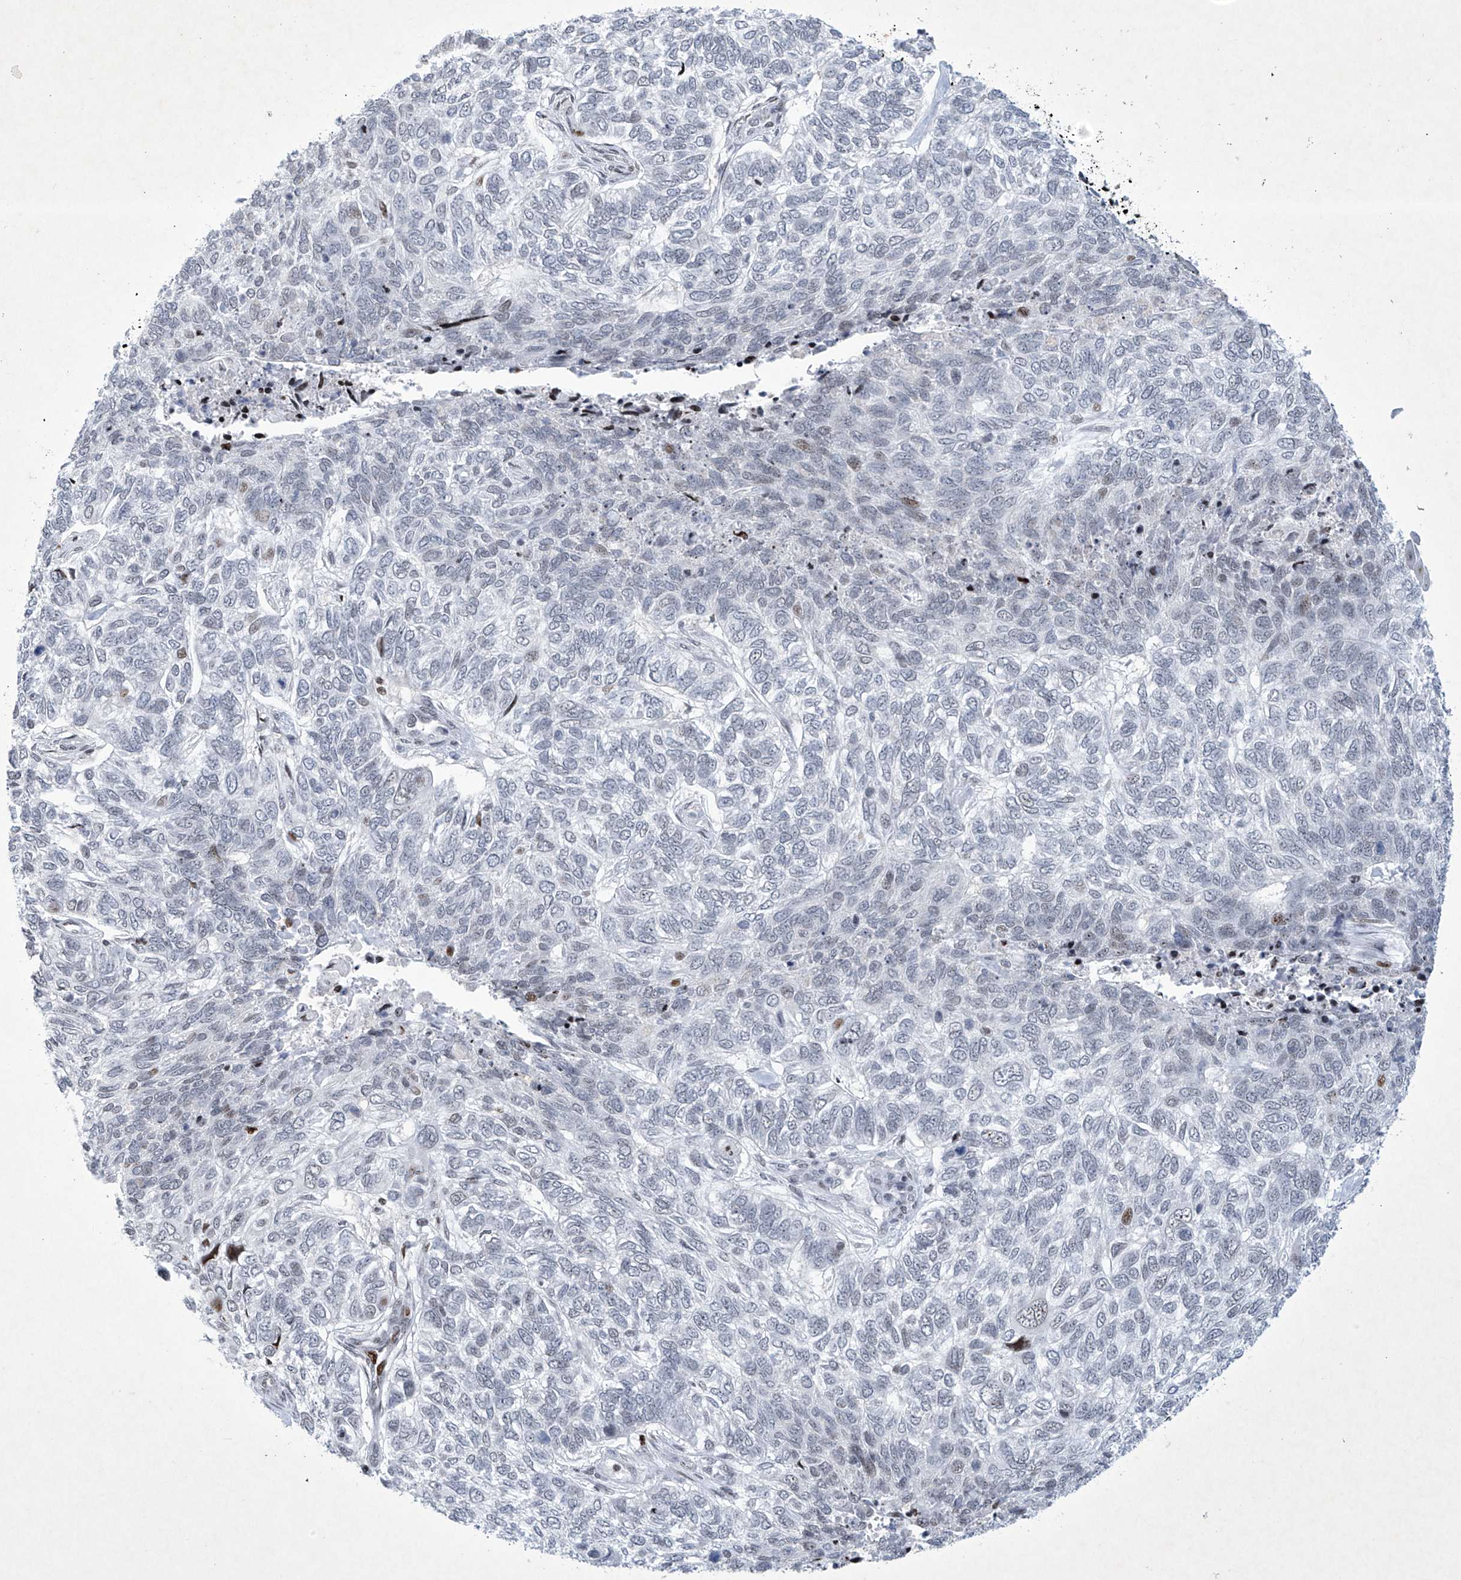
{"staining": {"intensity": "negative", "quantity": "none", "location": "none"}, "tissue": "skin cancer", "cell_type": "Tumor cells", "image_type": "cancer", "snomed": [{"axis": "morphology", "description": "Basal cell carcinoma"}, {"axis": "topography", "description": "Skin"}], "caption": "An immunohistochemistry micrograph of skin cancer (basal cell carcinoma) is shown. There is no staining in tumor cells of skin cancer (basal cell carcinoma). (Brightfield microscopy of DAB (3,3'-diaminobenzidine) immunohistochemistry (IHC) at high magnification).", "gene": "RFX7", "patient": {"sex": "female", "age": 65}}